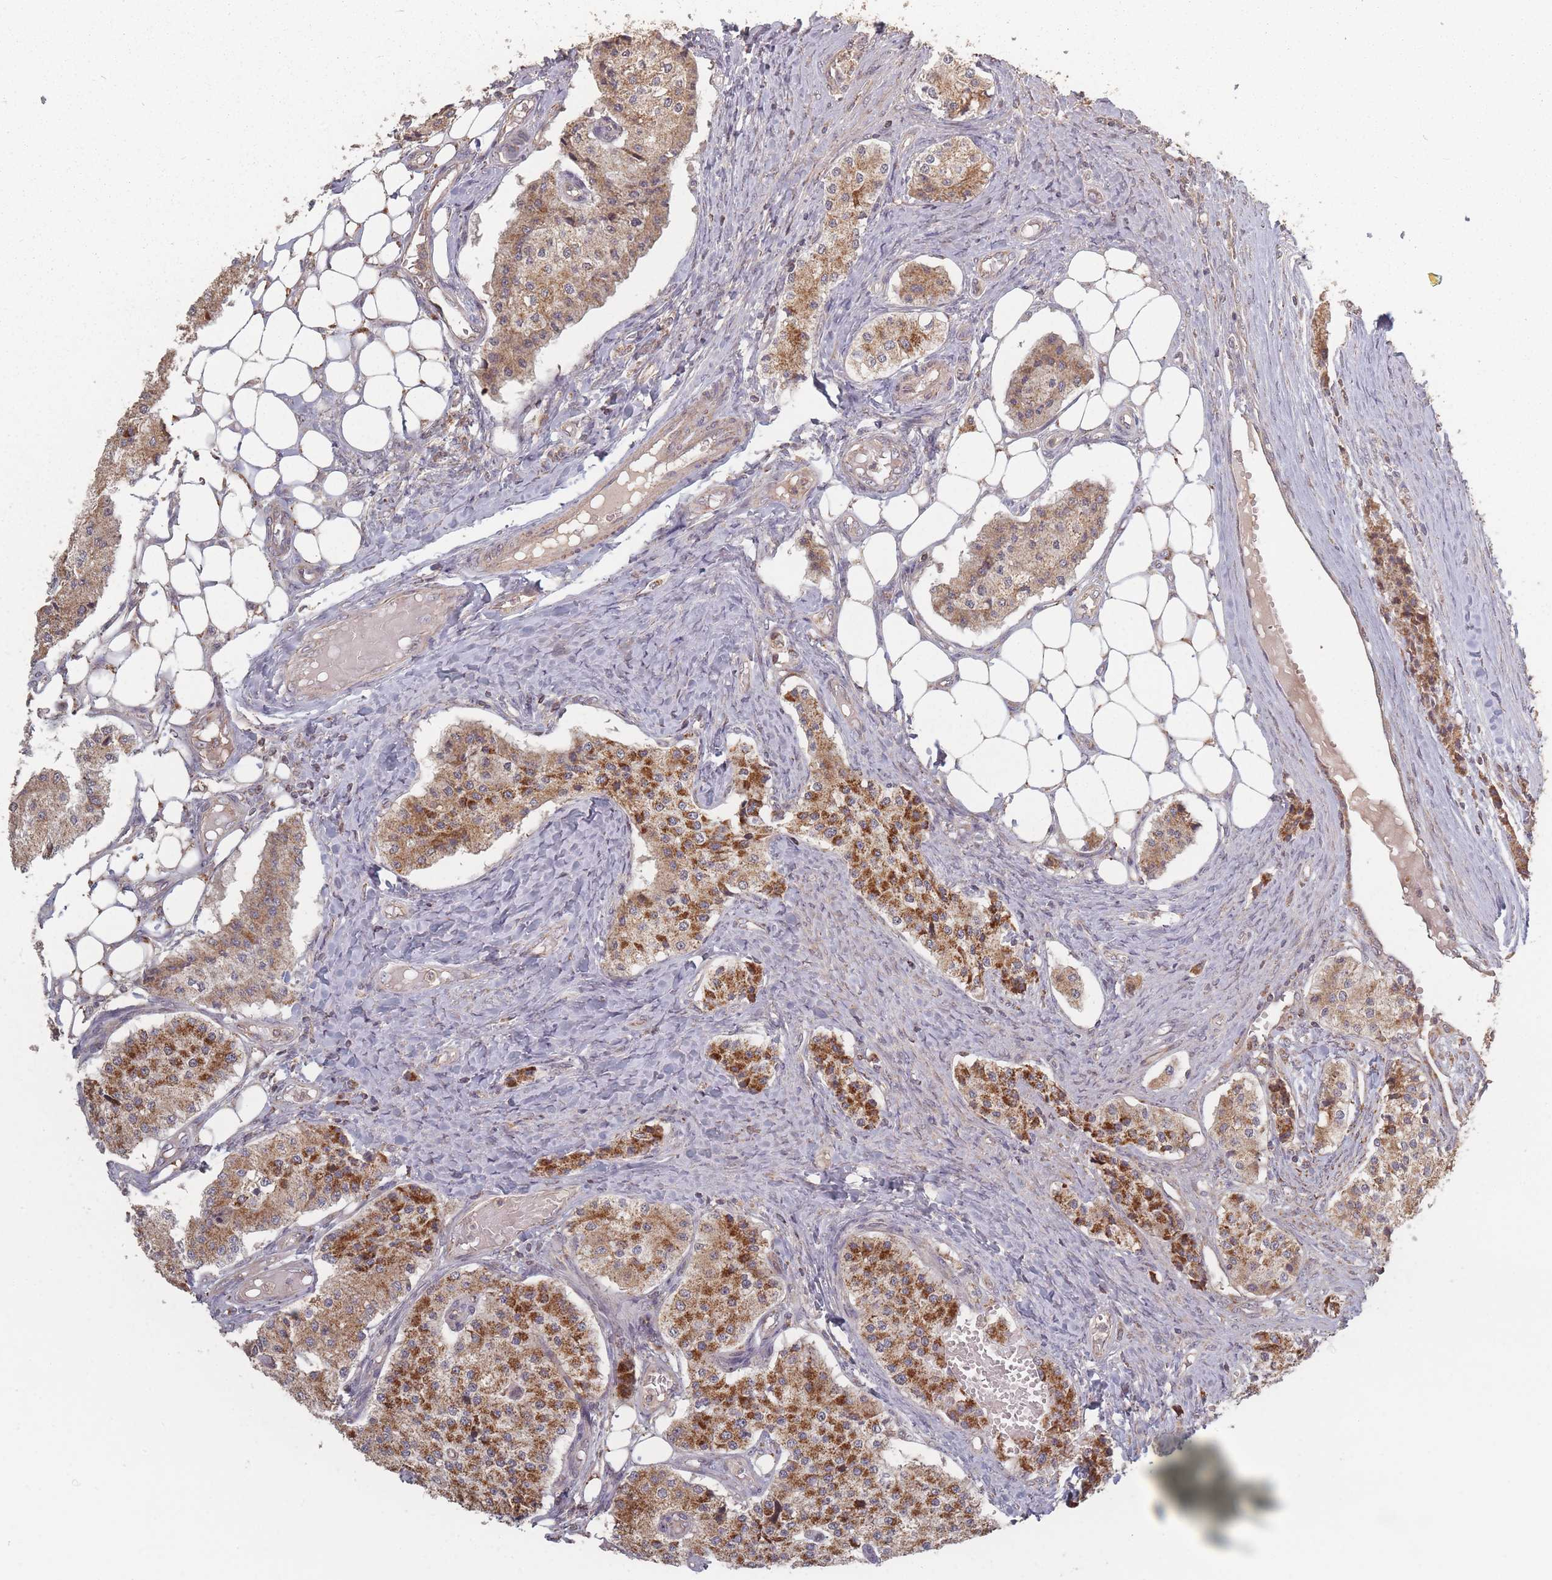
{"staining": {"intensity": "strong", "quantity": ">75%", "location": "cytoplasmic/membranous"}, "tissue": "carcinoid", "cell_type": "Tumor cells", "image_type": "cancer", "snomed": [{"axis": "morphology", "description": "Carcinoid, malignant, NOS"}, {"axis": "topography", "description": "Colon"}], "caption": "Brown immunohistochemical staining in carcinoid reveals strong cytoplasmic/membranous positivity in about >75% of tumor cells. Using DAB (brown) and hematoxylin (blue) stains, captured at high magnification using brightfield microscopy.", "gene": "LYRM7", "patient": {"sex": "female", "age": 52}}